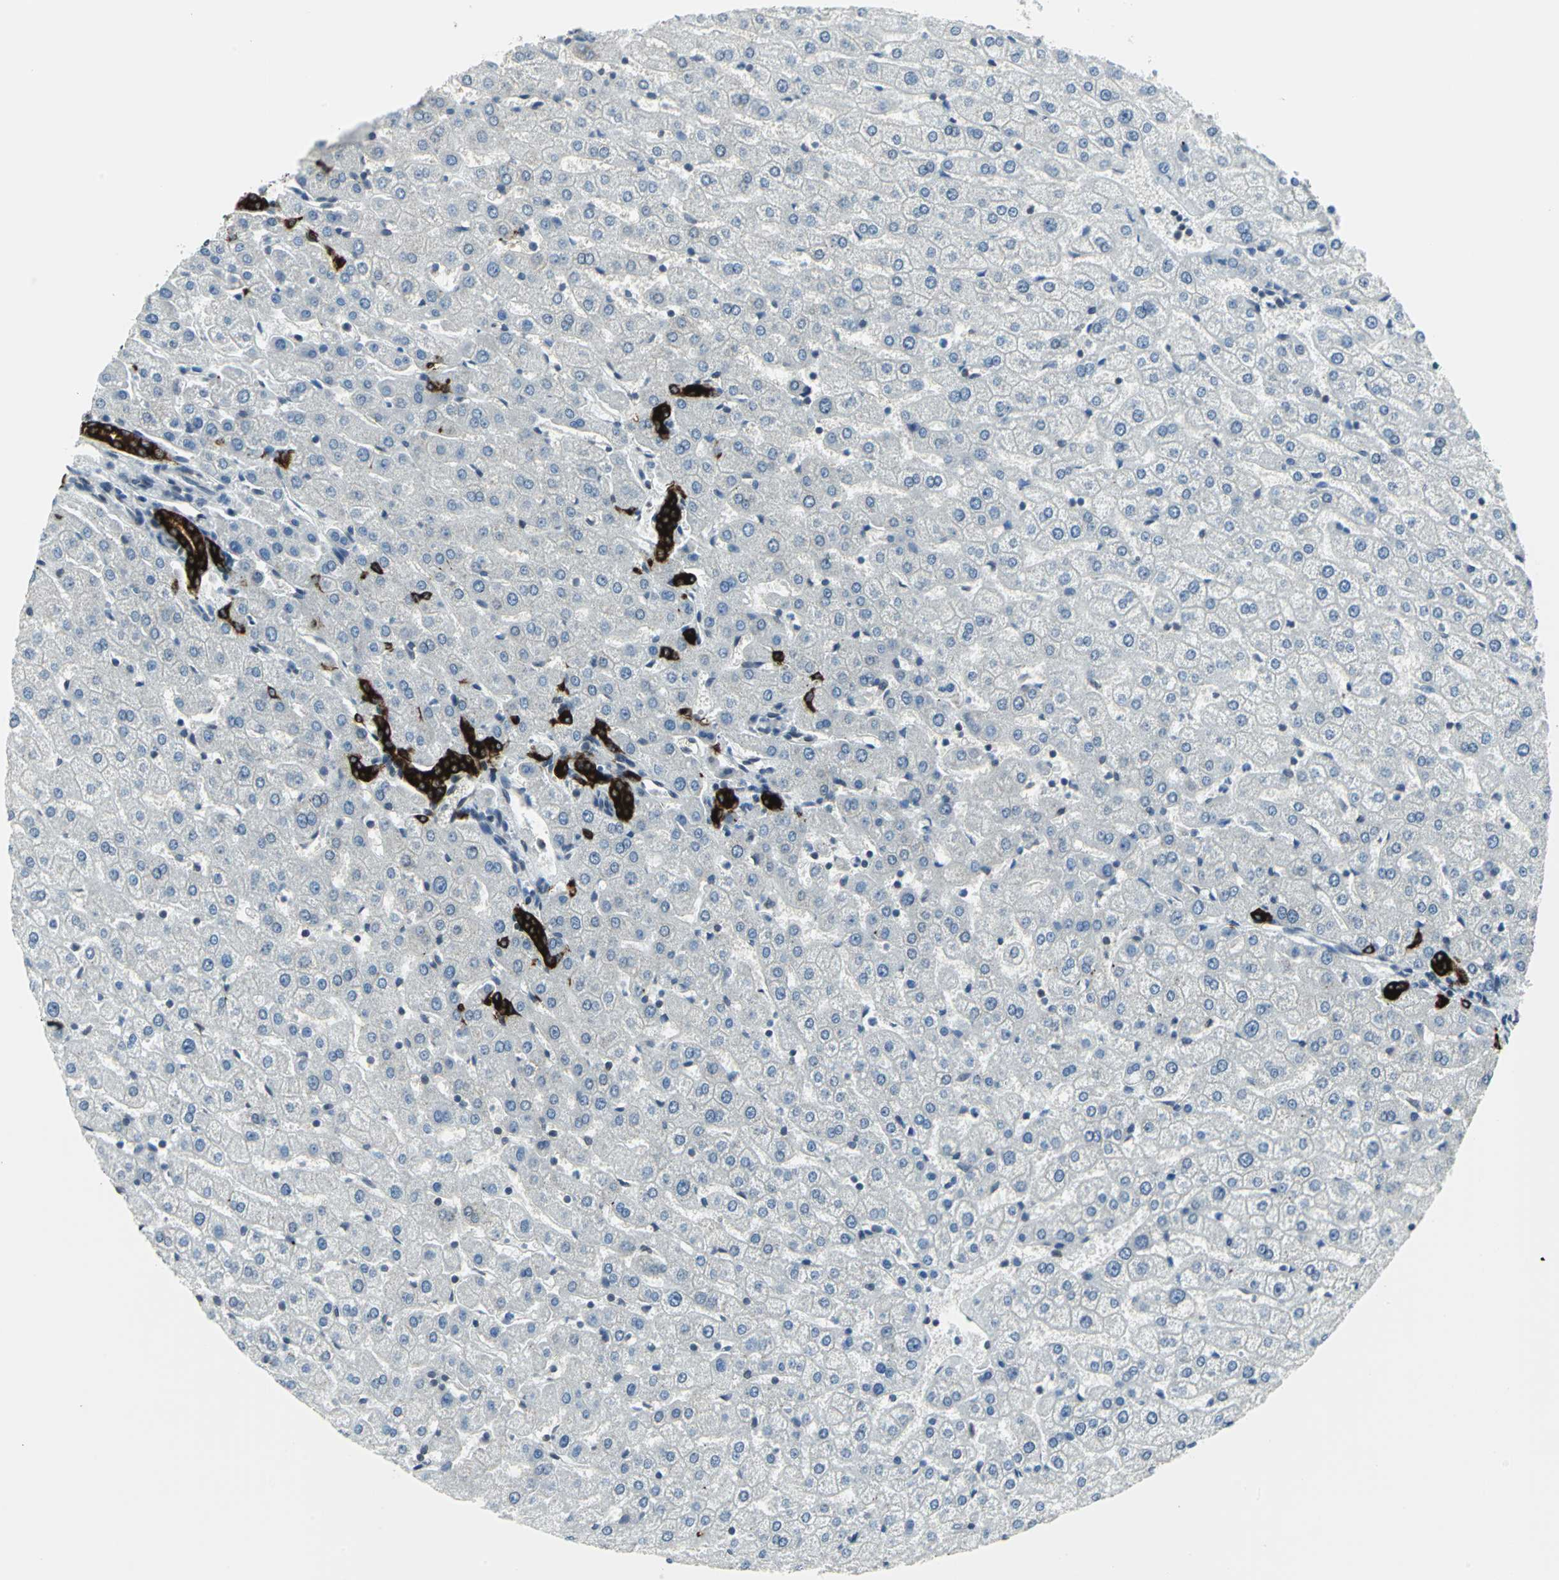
{"staining": {"intensity": "strong", "quantity": ">75%", "location": "cytoplasmic/membranous"}, "tissue": "liver", "cell_type": "Cholangiocytes", "image_type": "normal", "snomed": [{"axis": "morphology", "description": "Normal tissue, NOS"}, {"axis": "morphology", "description": "Fibrosis, NOS"}, {"axis": "topography", "description": "Liver"}], "caption": "A brown stain shows strong cytoplasmic/membranous positivity of a protein in cholangiocytes of normal liver. (Brightfield microscopy of DAB IHC at high magnification).", "gene": "SNUPN", "patient": {"sex": "female", "age": 29}}